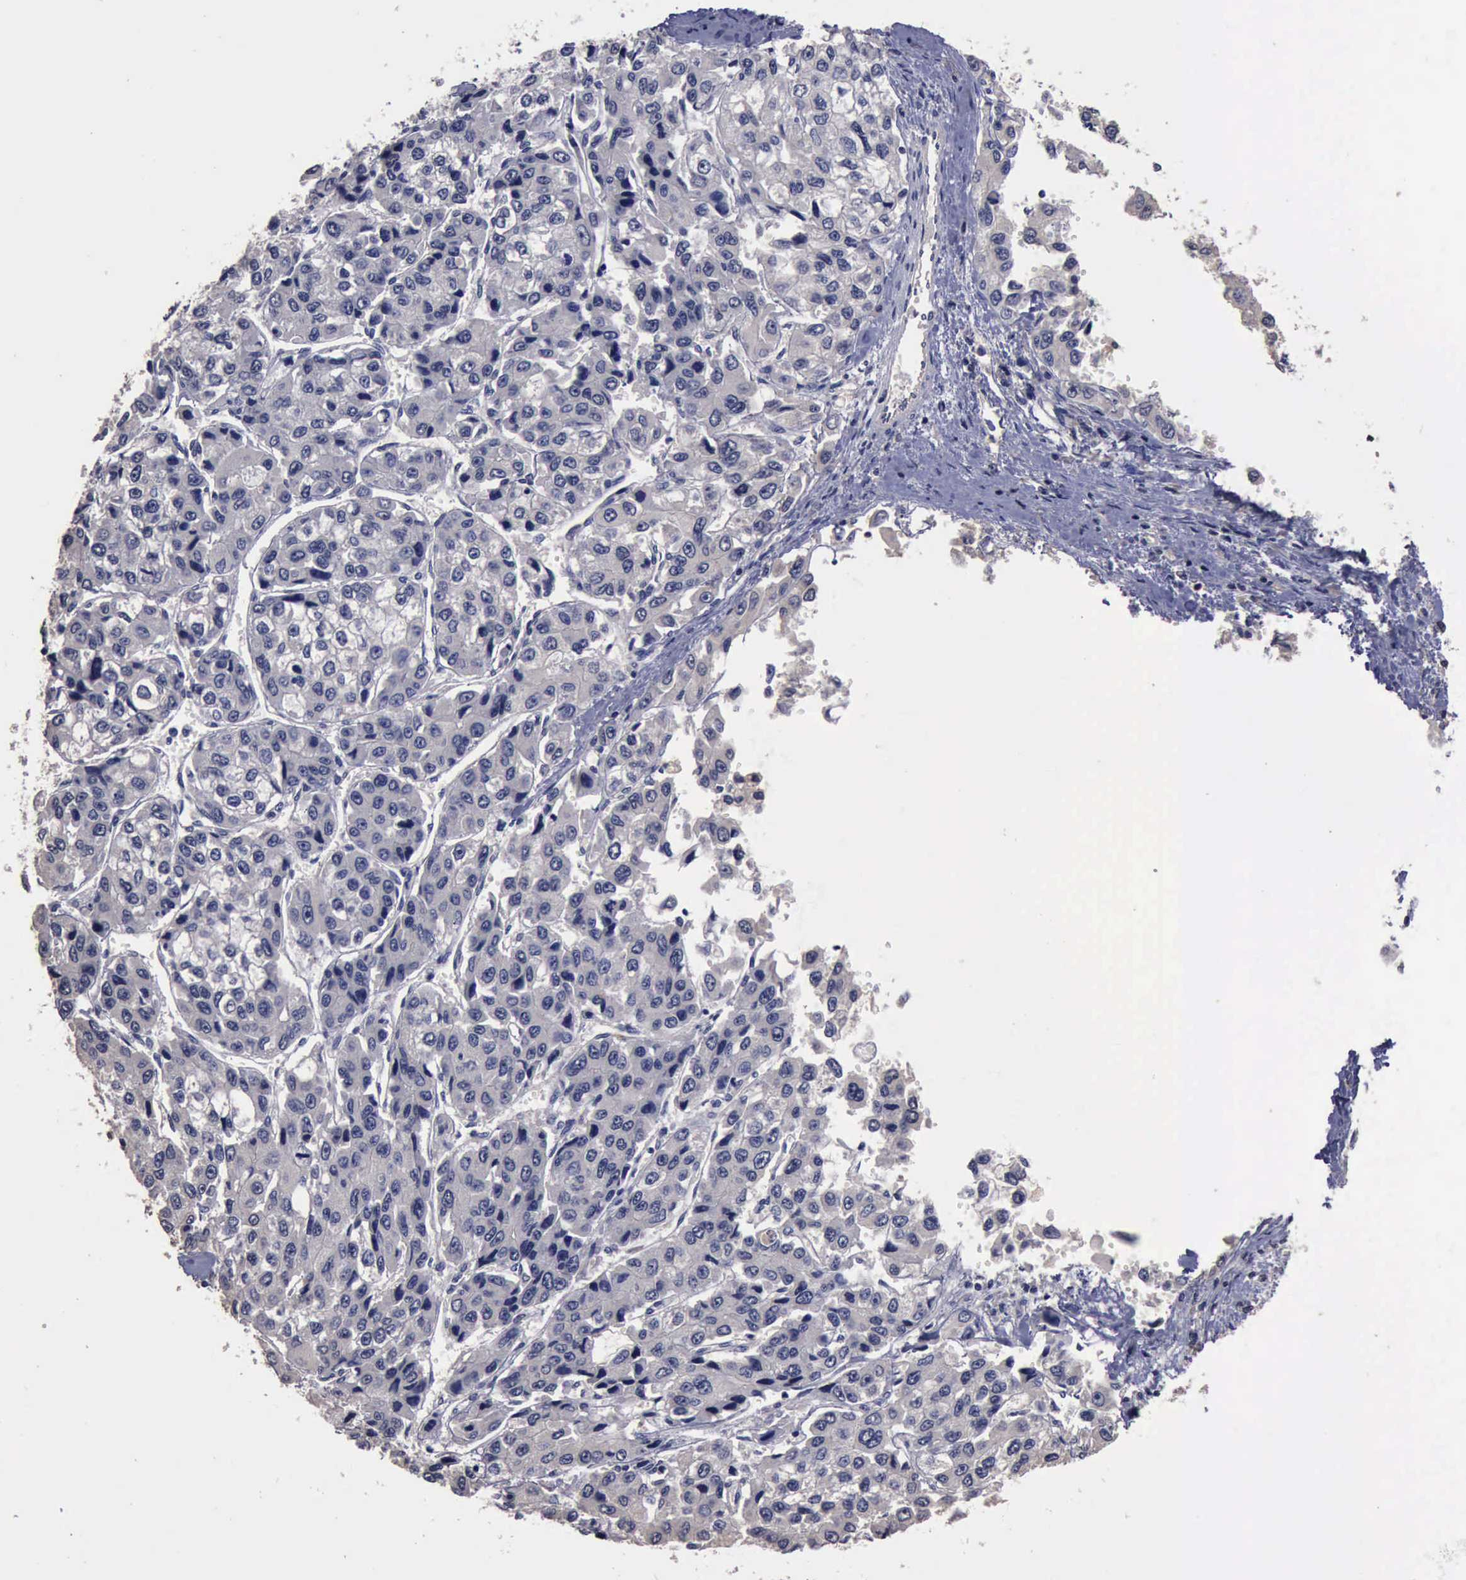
{"staining": {"intensity": "negative", "quantity": "none", "location": "none"}, "tissue": "liver cancer", "cell_type": "Tumor cells", "image_type": "cancer", "snomed": [{"axis": "morphology", "description": "Carcinoma, Hepatocellular, NOS"}, {"axis": "topography", "description": "Liver"}], "caption": "This is a photomicrograph of IHC staining of liver cancer, which shows no staining in tumor cells.", "gene": "CRKL", "patient": {"sex": "female", "age": 66}}